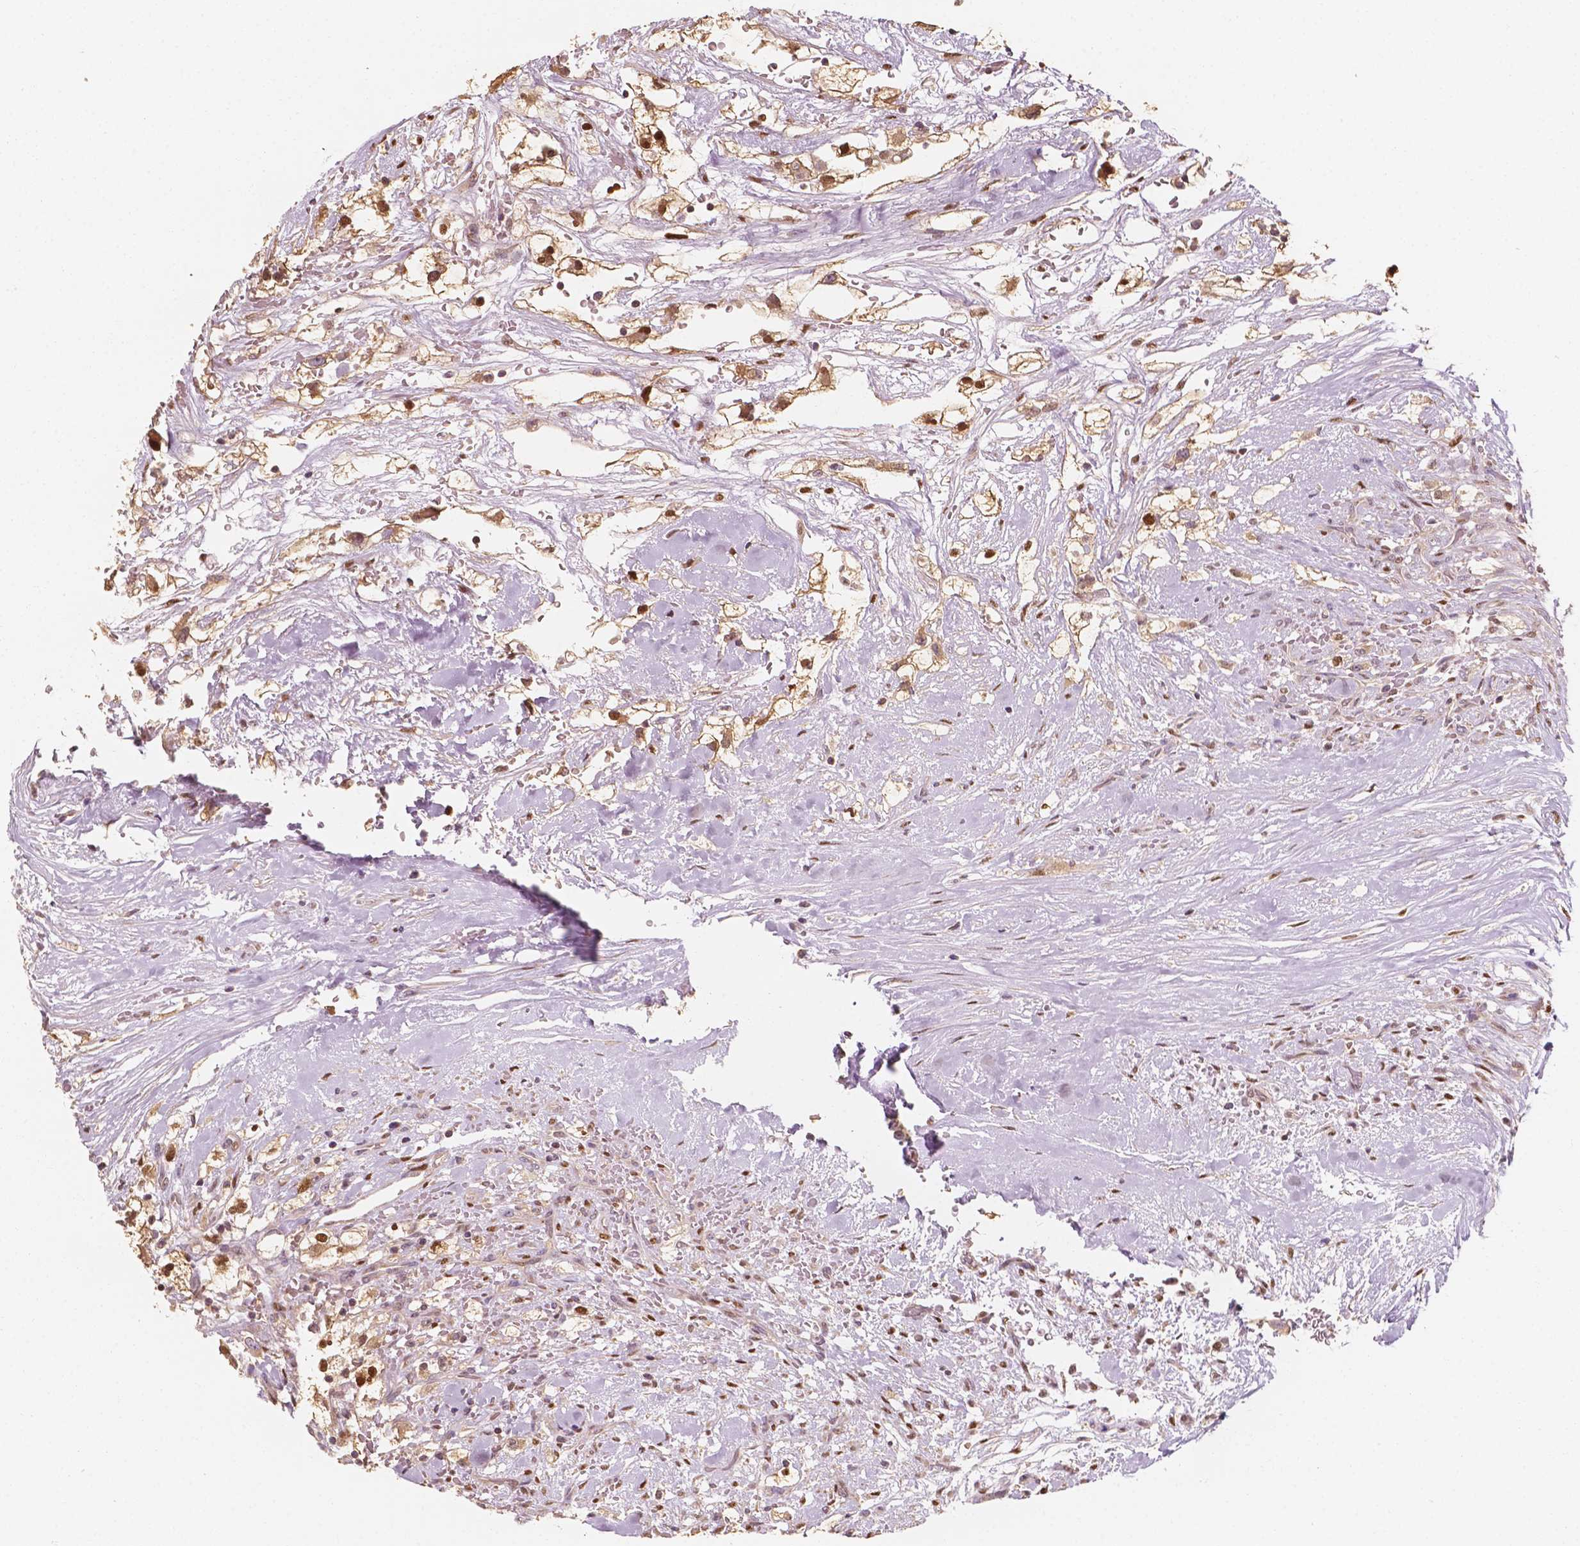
{"staining": {"intensity": "moderate", "quantity": ">75%", "location": "cytoplasmic/membranous,nuclear"}, "tissue": "renal cancer", "cell_type": "Tumor cells", "image_type": "cancer", "snomed": [{"axis": "morphology", "description": "Adenocarcinoma, NOS"}, {"axis": "topography", "description": "Kidney"}], "caption": "This is a photomicrograph of immunohistochemistry (IHC) staining of renal cancer, which shows moderate staining in the cytoplasmic/membranous and nuclear of tumor cells.", "gene": "TBC1D17", "patient": {"sex": "male", "age": 59}}